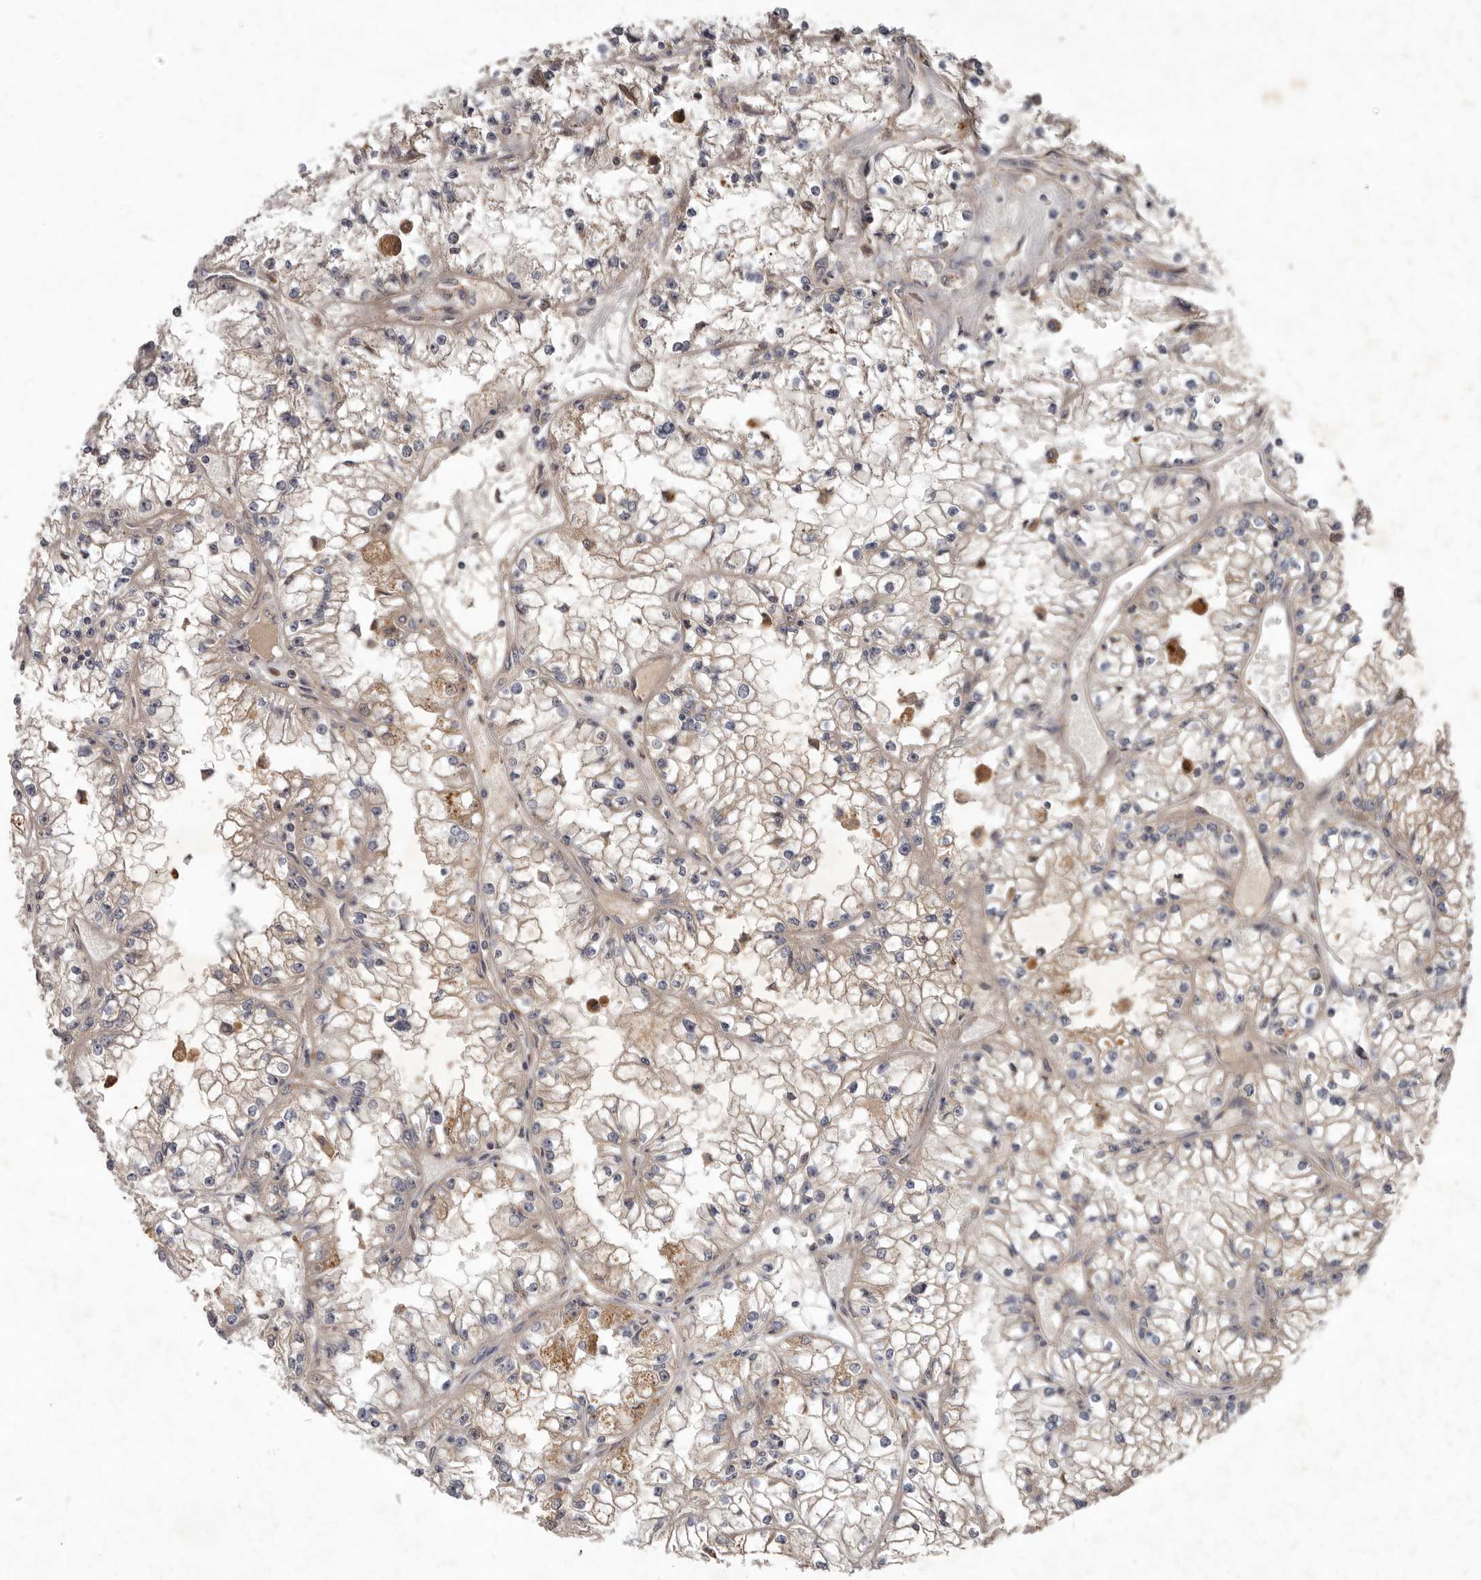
{"staining": {"intensity": "moderate", "quantity": "<25%", "location": "cytoplasmic/membranous"}, "tissue": "renal cancer", "cell_type": "Tumor cells", "image_type": "cancer", "snomed": [{"axis": "morphology", "description": "Adenocarcinoma, NOS"}, {"axis": "topography", "description": "Kidney"}], "caption": "Immunohistochemical staining of human renal cancer (adenocarcinoma) shows low levels of moderate cytoplasmic/membranous protein positivity in about <25% of tumor cells.", "gene": "STK36", "patient": {"sex": "male", "age": 56}}